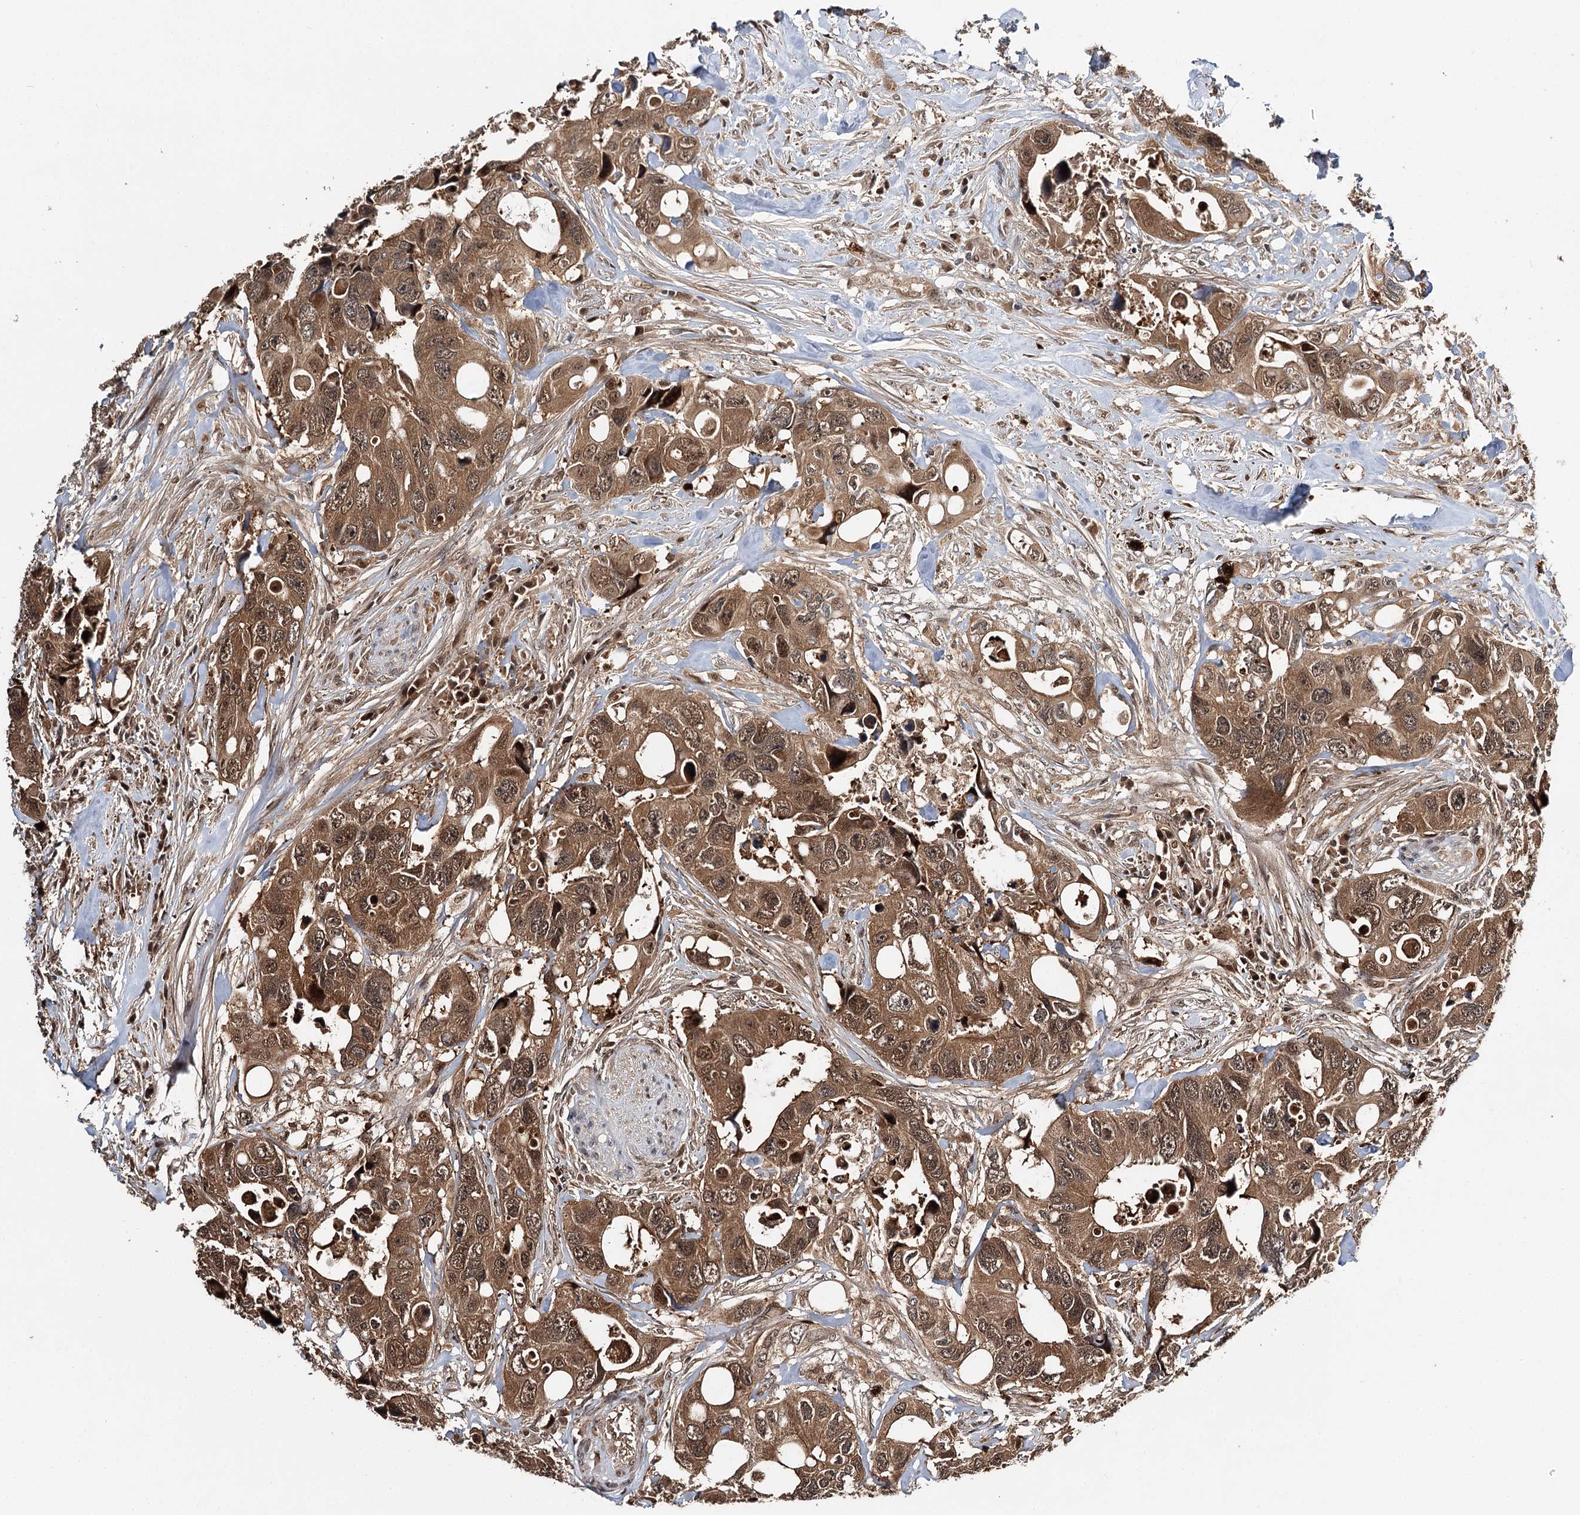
{"staining": {"intensity": "moderate", "quantity": ">75%", "location": "cytoplasmic/membranous,nuclear"}, "tissue": "colorectal cancer", "cell_type": "Tumor cells", "image_type": "cancer", "snomed": [{"axis": "morphology", "description": "Adenocarcinoma, NOS"}, {"axis": "topography", "description": "Rectum"}], "caption": "There is medium levels of moderate cytoplasmic/membranous and nuclear positivity in tumor cells of colorectal cancer (adenocarcinoma), as demonstrated by immunohistochemical staining (brown color).", "gene": "N6AMT1", "patient": {"sex": "male", "age": 57}}